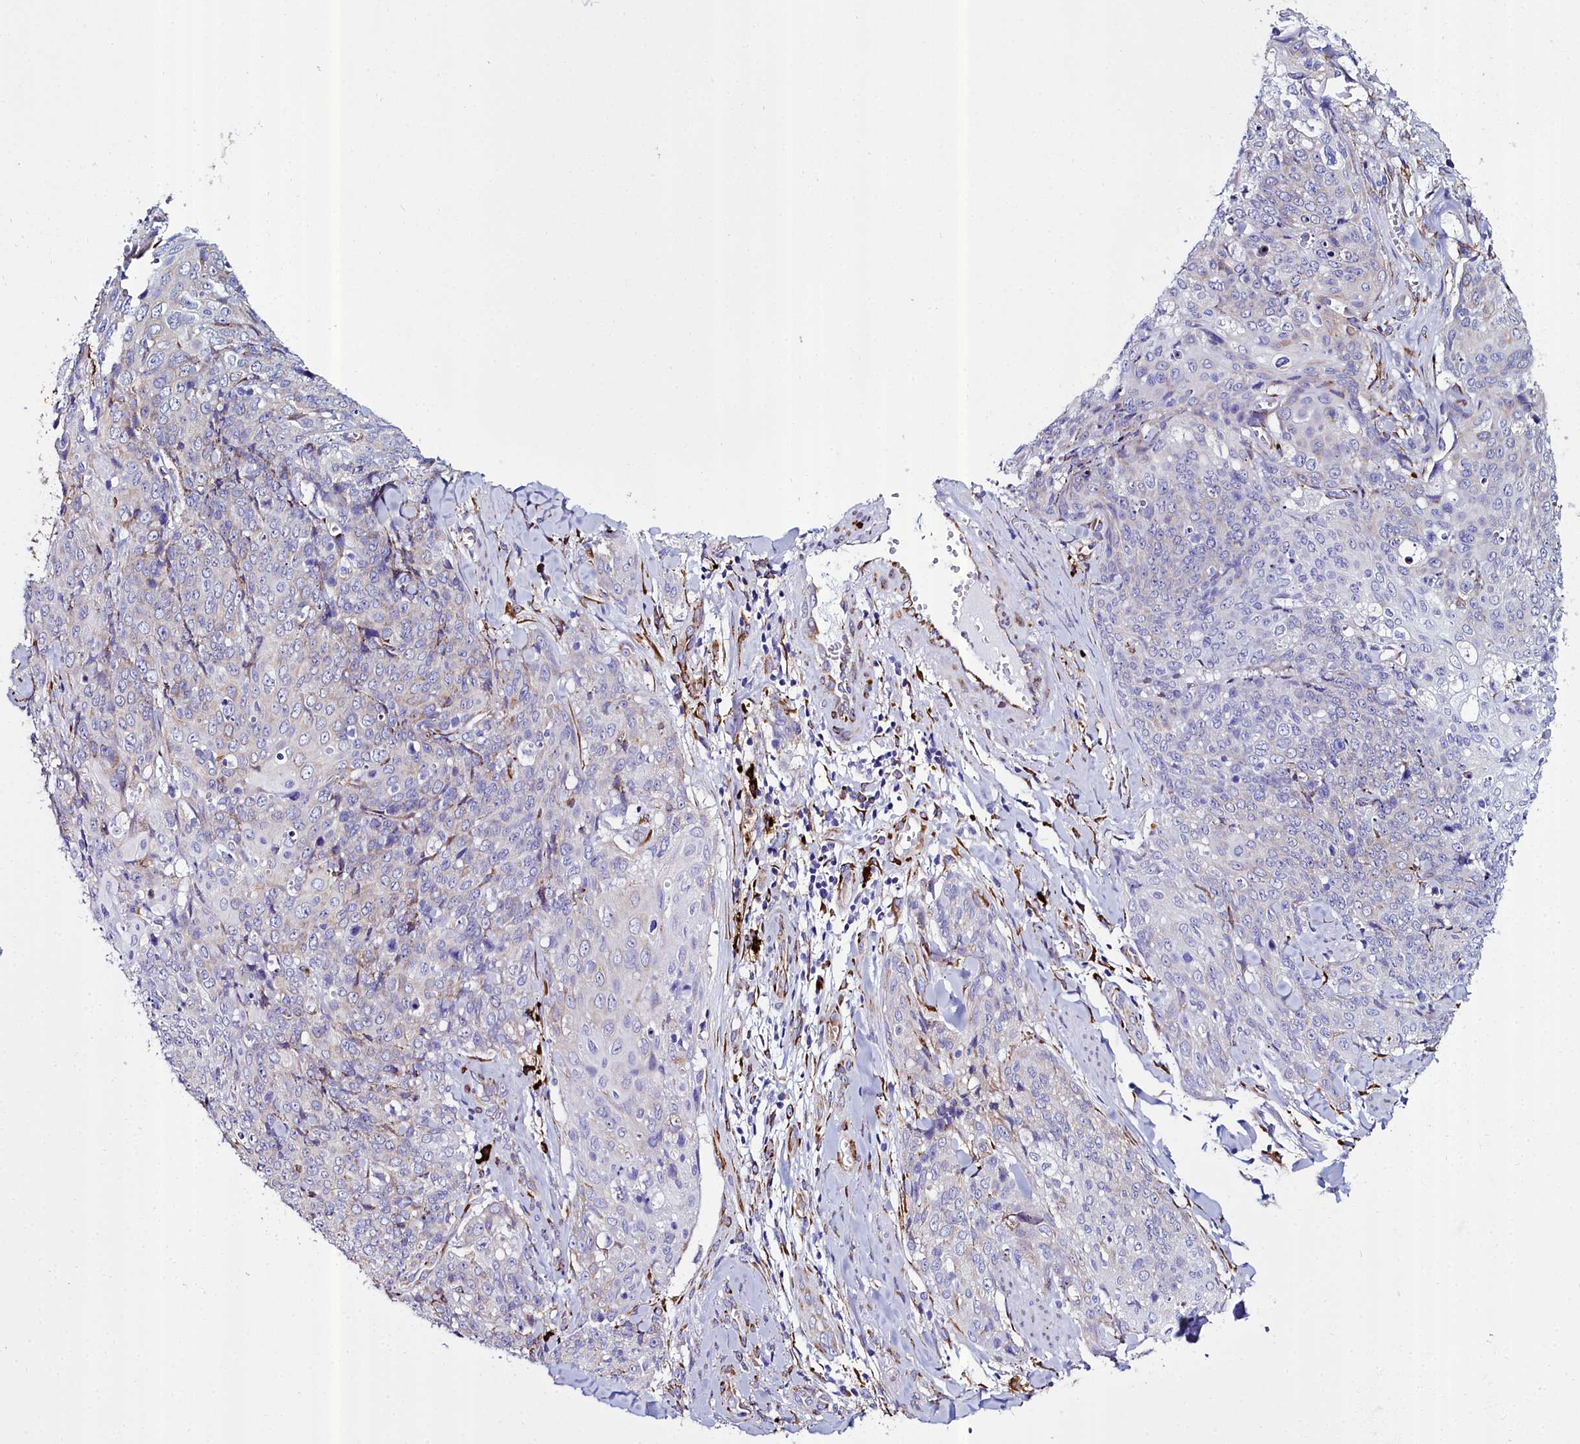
{"staining": {"intensity": "weak", "quantity": "<25%", "location": "cytoplasmic/membranous"}, "tissue": "skin cancer", "cell_type": "Tumor cells", "image_type": "cancer", "snomed": [{"axis": "morphology", "description": "Squamous cell carcinoma, NOS"}, {"axis": "topography", "description": "Skin"}, {"axis": "topography", "description": "Vulva"}], "caption": "Human squamous cell carcinoma (skin) stained for a protein using IHC reveals no positivity in tumor cells.", "gene": "TXNDC5", "patient": {"sex": "female", "age": 85}}